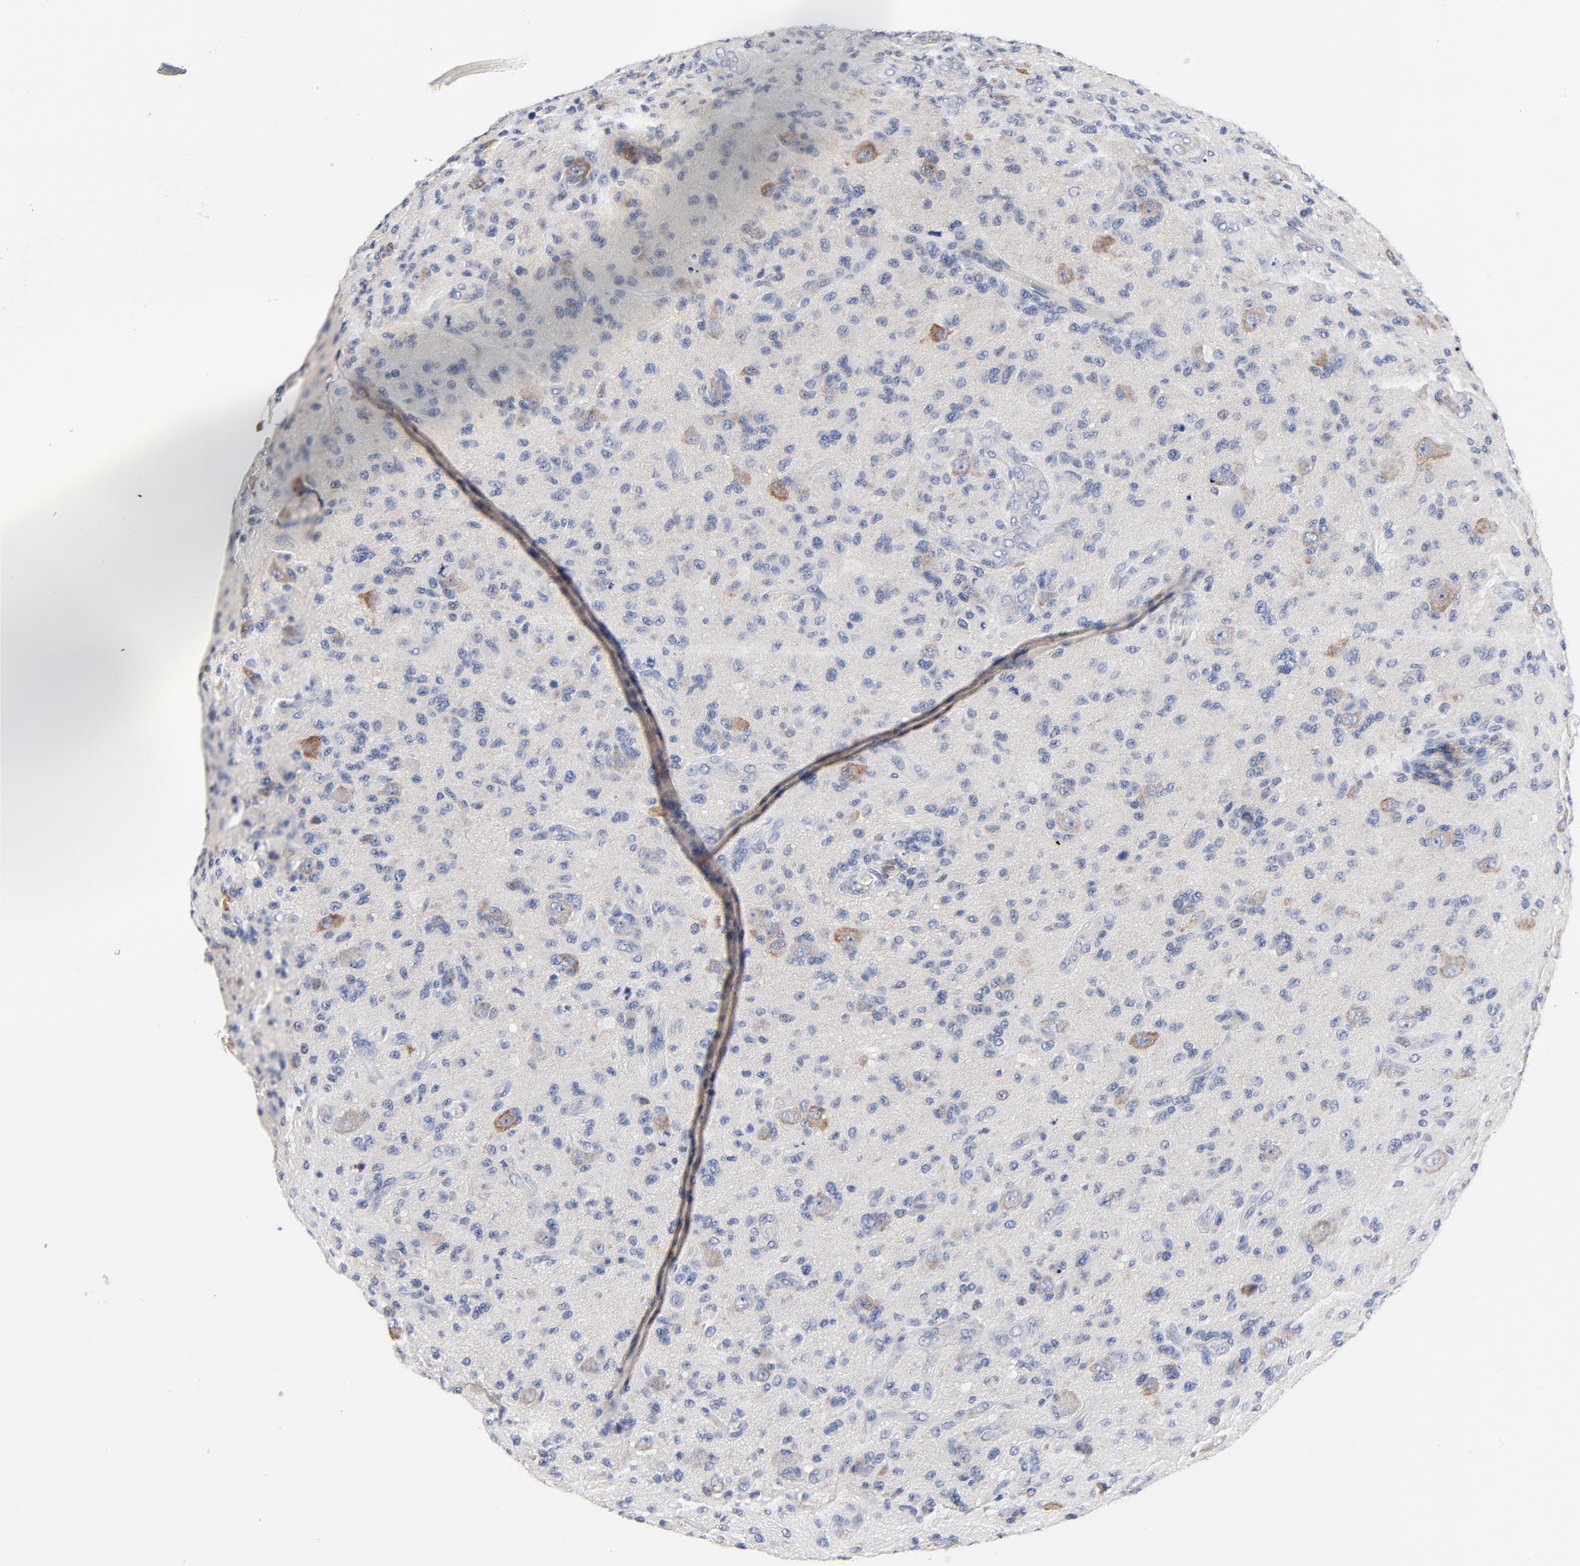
{"staining": {"intensity": "moderate", "quantity": "<25%", "location": "cytoplasmic/membranous"}, "tissue": "glioma", "cell_type": "Tumor cells", "image_type": "cancer", "snomed": [{"axis": "morphology", "description": "Glioma, malignant, High grade"}, {"axis": "topography", "description": "Brain"}], "caption": "Protein staining of glioma tissue shows moderate cytoplasmic/membranous staining in approximately <25% of tumor cells. Immunohistochemistry (ihc) stains the protein of interest in brown and the nuclei are stained blue.", "gene": "FBXL5", "patient": {"sex": "male", "age": 36}}